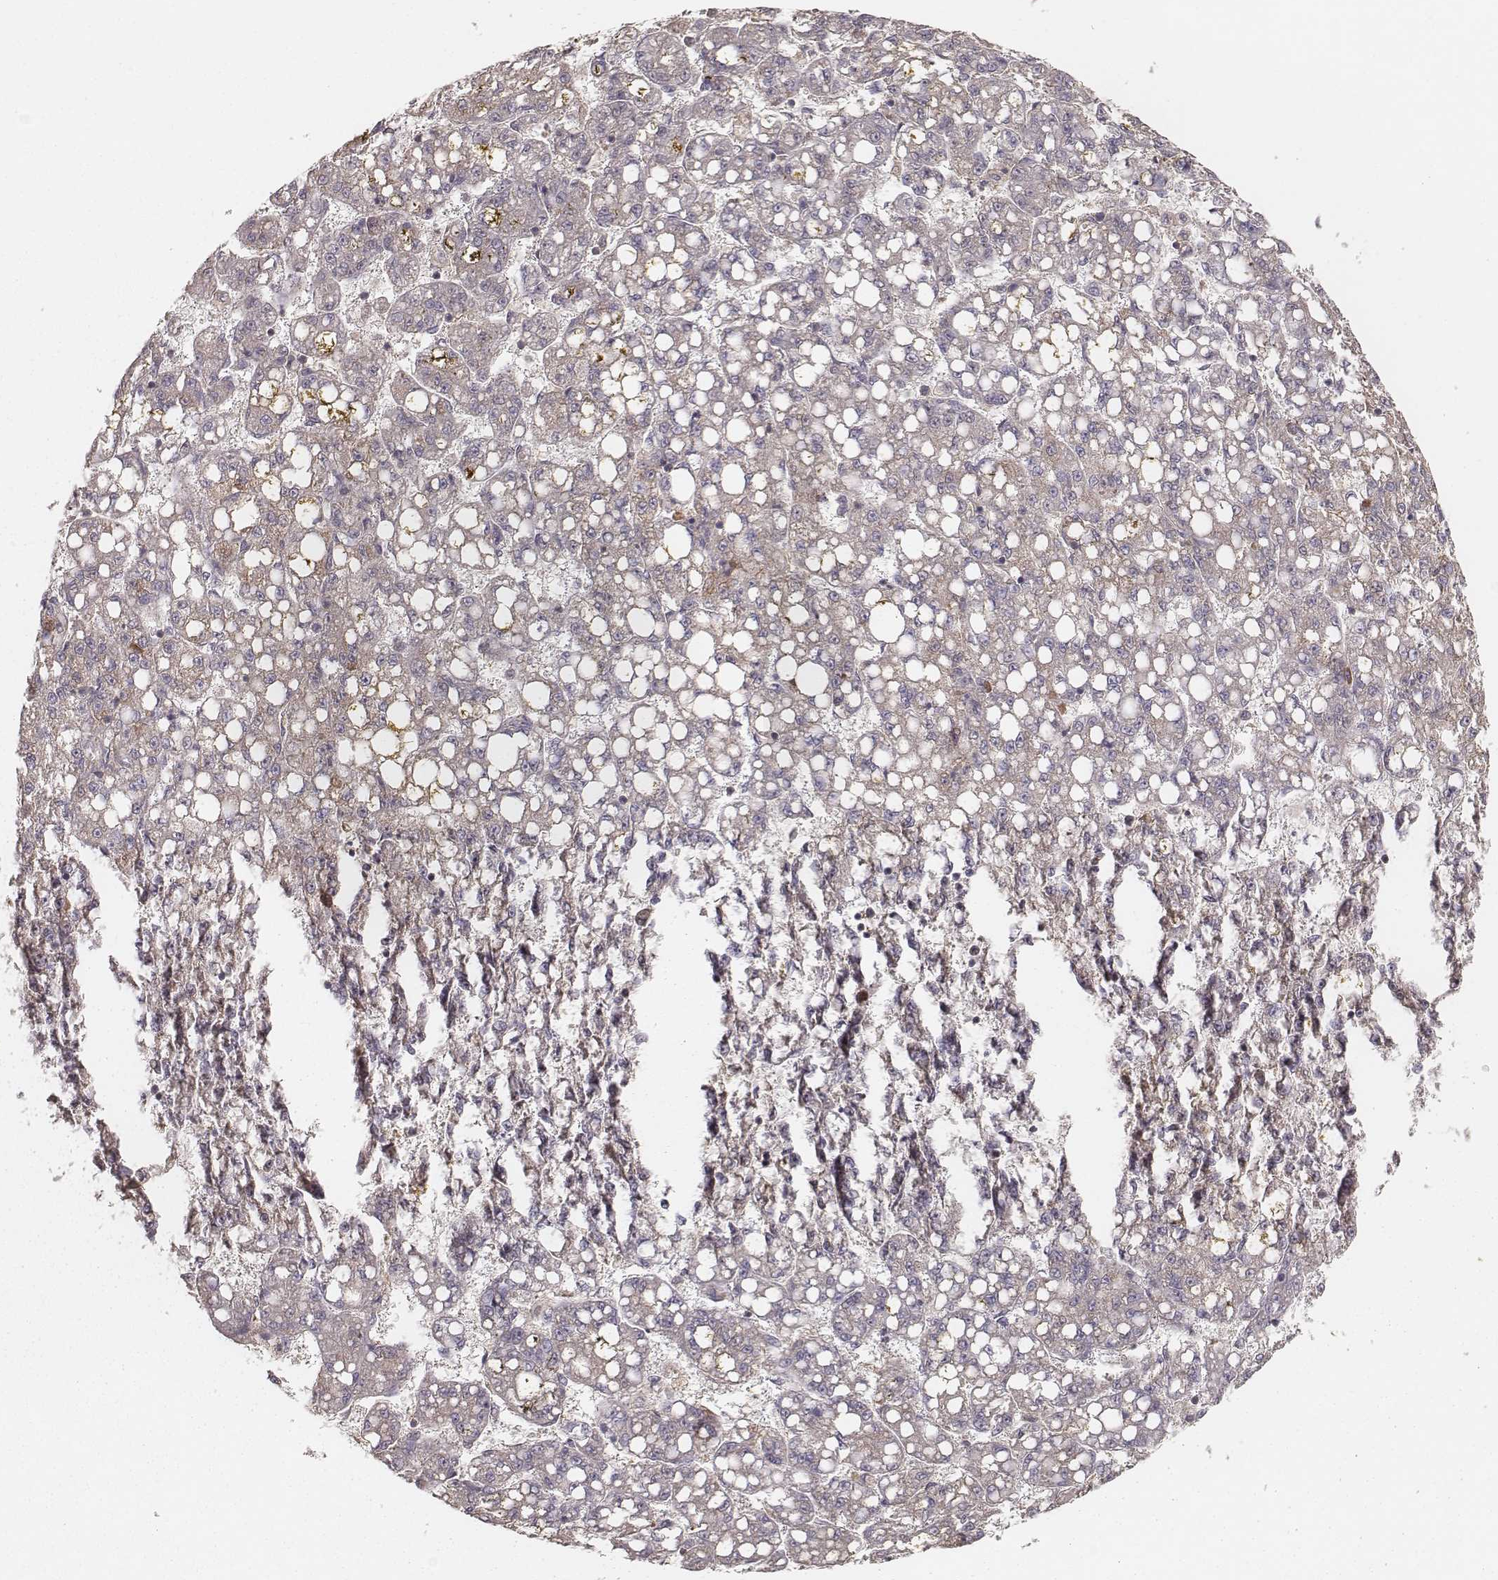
{"staining": {"intensity": "weak", "quantity": ">75%", "location": "cytoplasmic/membranous"}, "tissue": "liver cancer", "cell_type": "Tumor cells", "image_type": "cancer", "snomed": [{"axis": "morphology", "description": "Carcinoma, Hepatocellular, NOS"}, {"axis": "topography", "description": "Liver"}], "caption": "Human liver cancer (hepatocellular carcinoma) stained with a brown dye reveals weak cytoplasmic/membranous positive staining in approximately >75% of tumor cells.", "gene": "CARS1", "patient": {"sex": "female", "age": 65}}